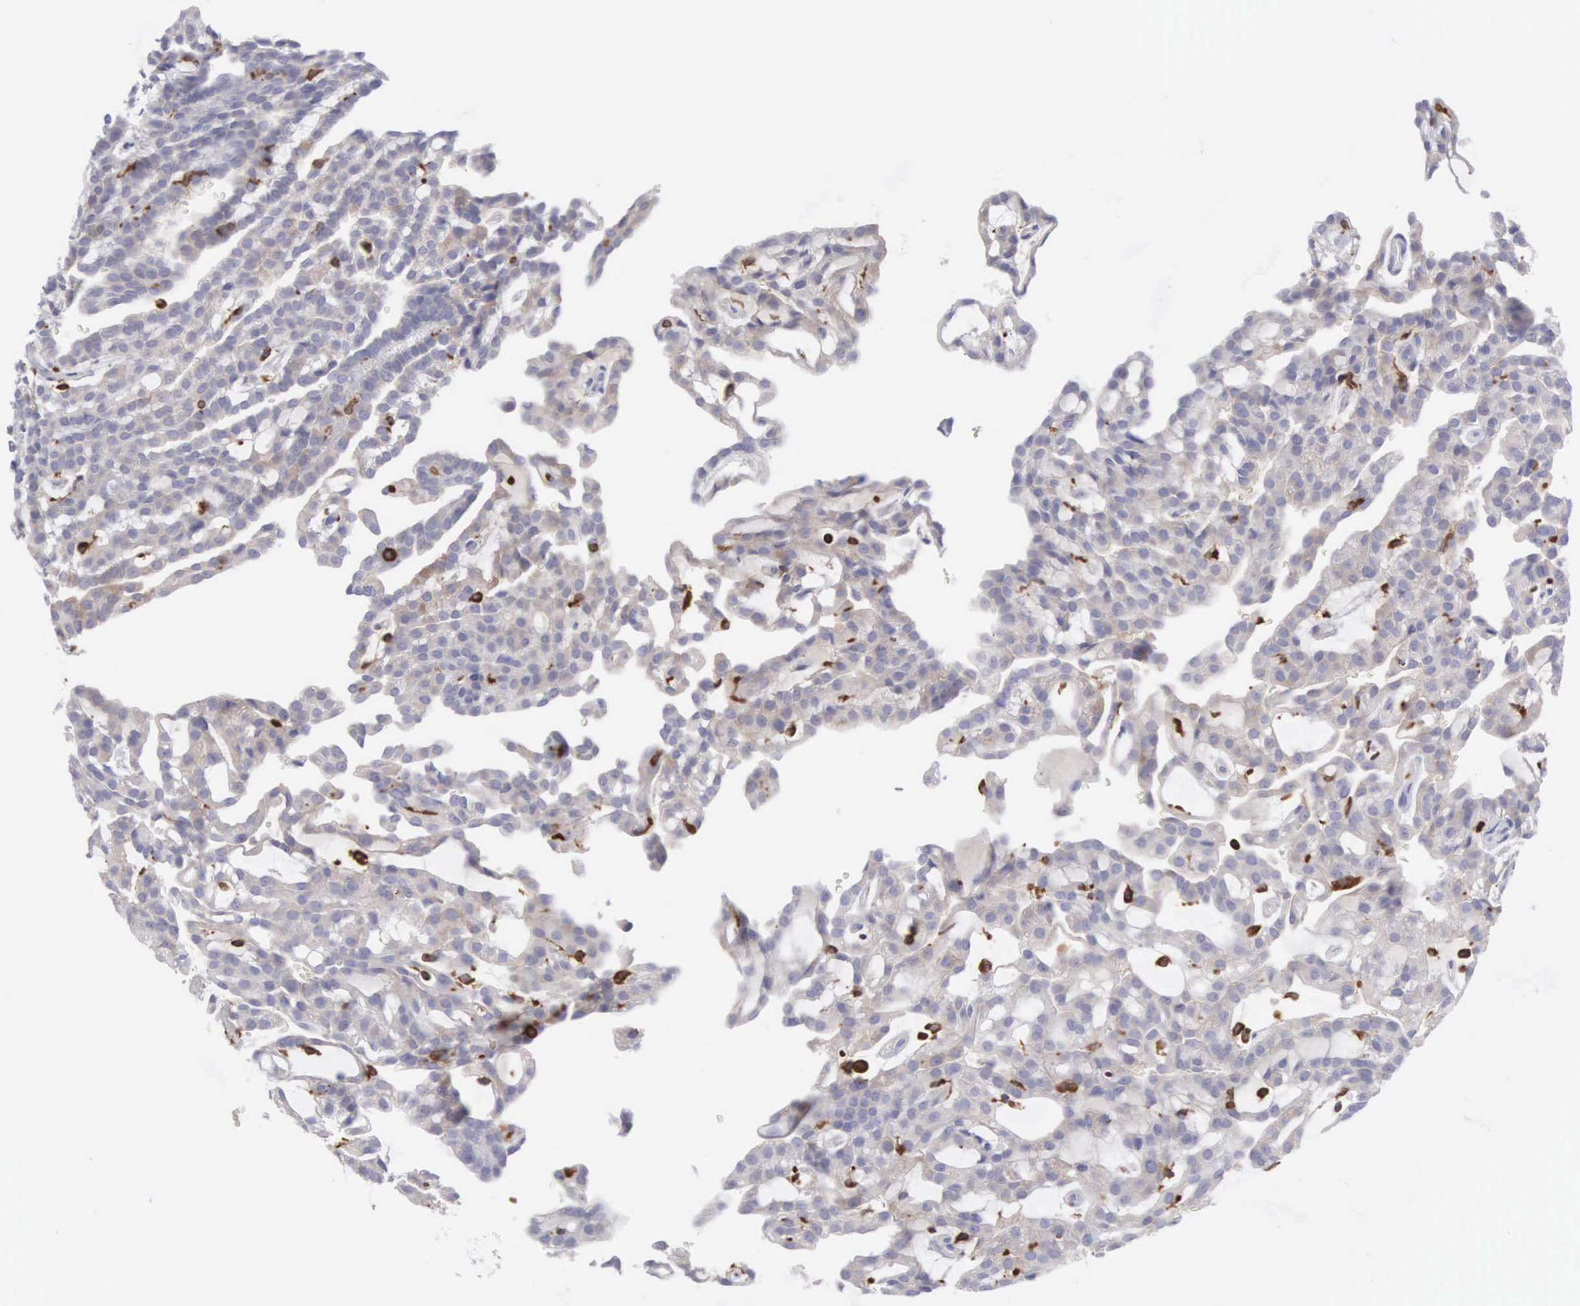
{"staining": {"intensity": "weak", "quantity": "25%-75%", "location": "cytoplasmic/membranous"}, "tissue": "renal cancer", "cell_type": "Tumor cells", "image_type": "cancer", "snomed": [{"axis": "morphology", "description": "Adenocarcinoma, NOS"}, {"axis": "topography", "description": "Kidney"}], "caption": "Weak cytoplasmic/membranous positivity is seen in approximately 25%-75% of tumor cells in adenocarcinoma (renal). (DAB (3,3'-diaminobenzidine) = brown stain, brightfield microscopy at high magnification).", "gene": "SH3BP1", "patient": {"sex": "male", "age": 63}}